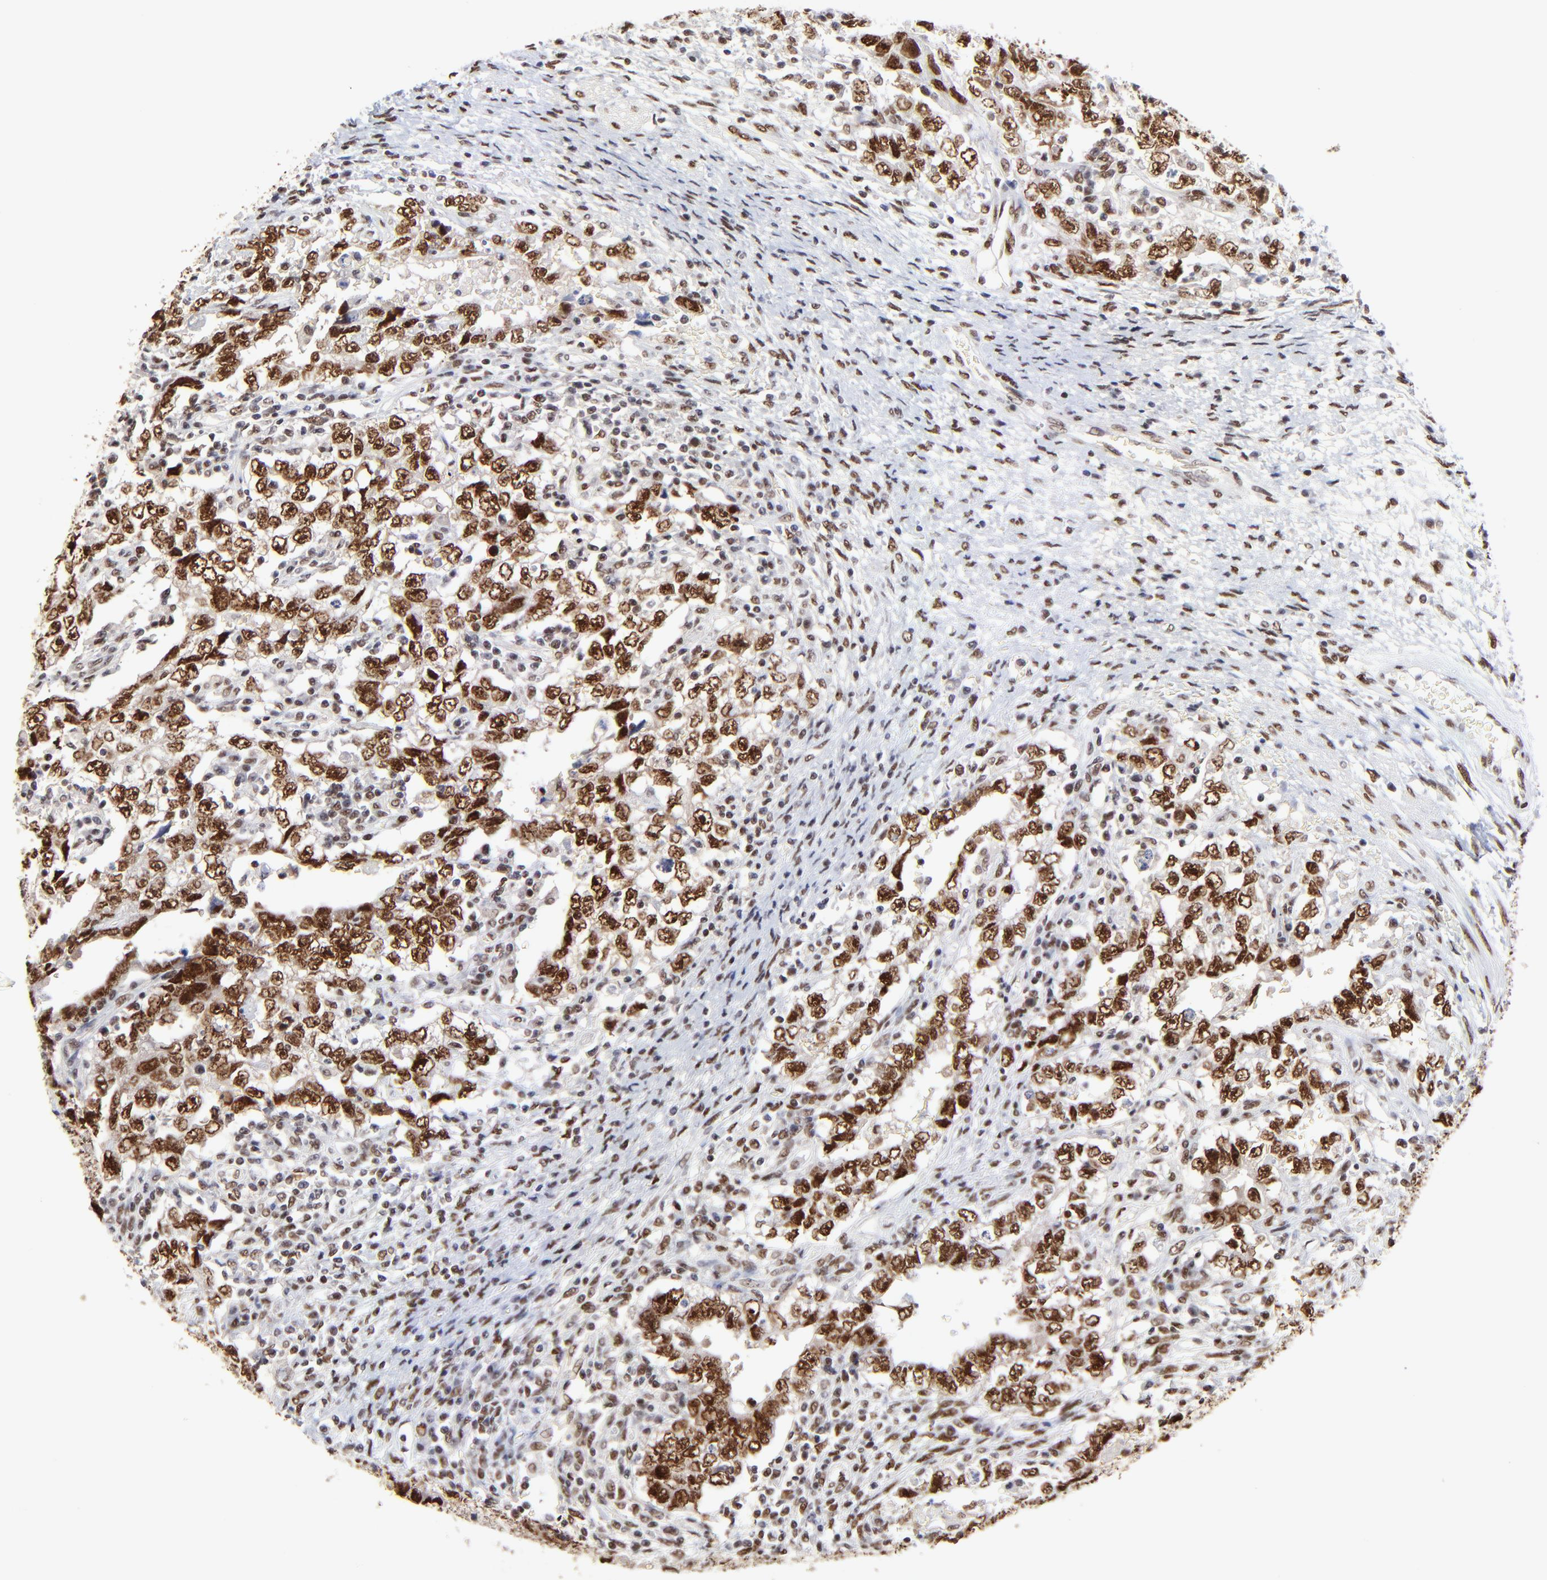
{"staining": {"intensity": "strong", "quantity": ">75%", "location": "nuclear"}, "tissue": "testis cancer", "cell_type": "Tumor cells", "image_type": "cancer", "snomed": [{"axis": "morphology", "description": "Carcinoma, Embryonal, NOS"}, {"axis": "topography", "description": "Testis"}], "caption": "Immunohistochemistry (IHC) photomicrograph of neoplastic tissue: testis embryonal carcinoma stained using IHC reveals high levels of strong protein expression localized specifically in the nuclear of tumor cells, appearing as a nuclear brown color.", "gene": "ZMYM3", "patient": {"sex": "male", "age": 26}}